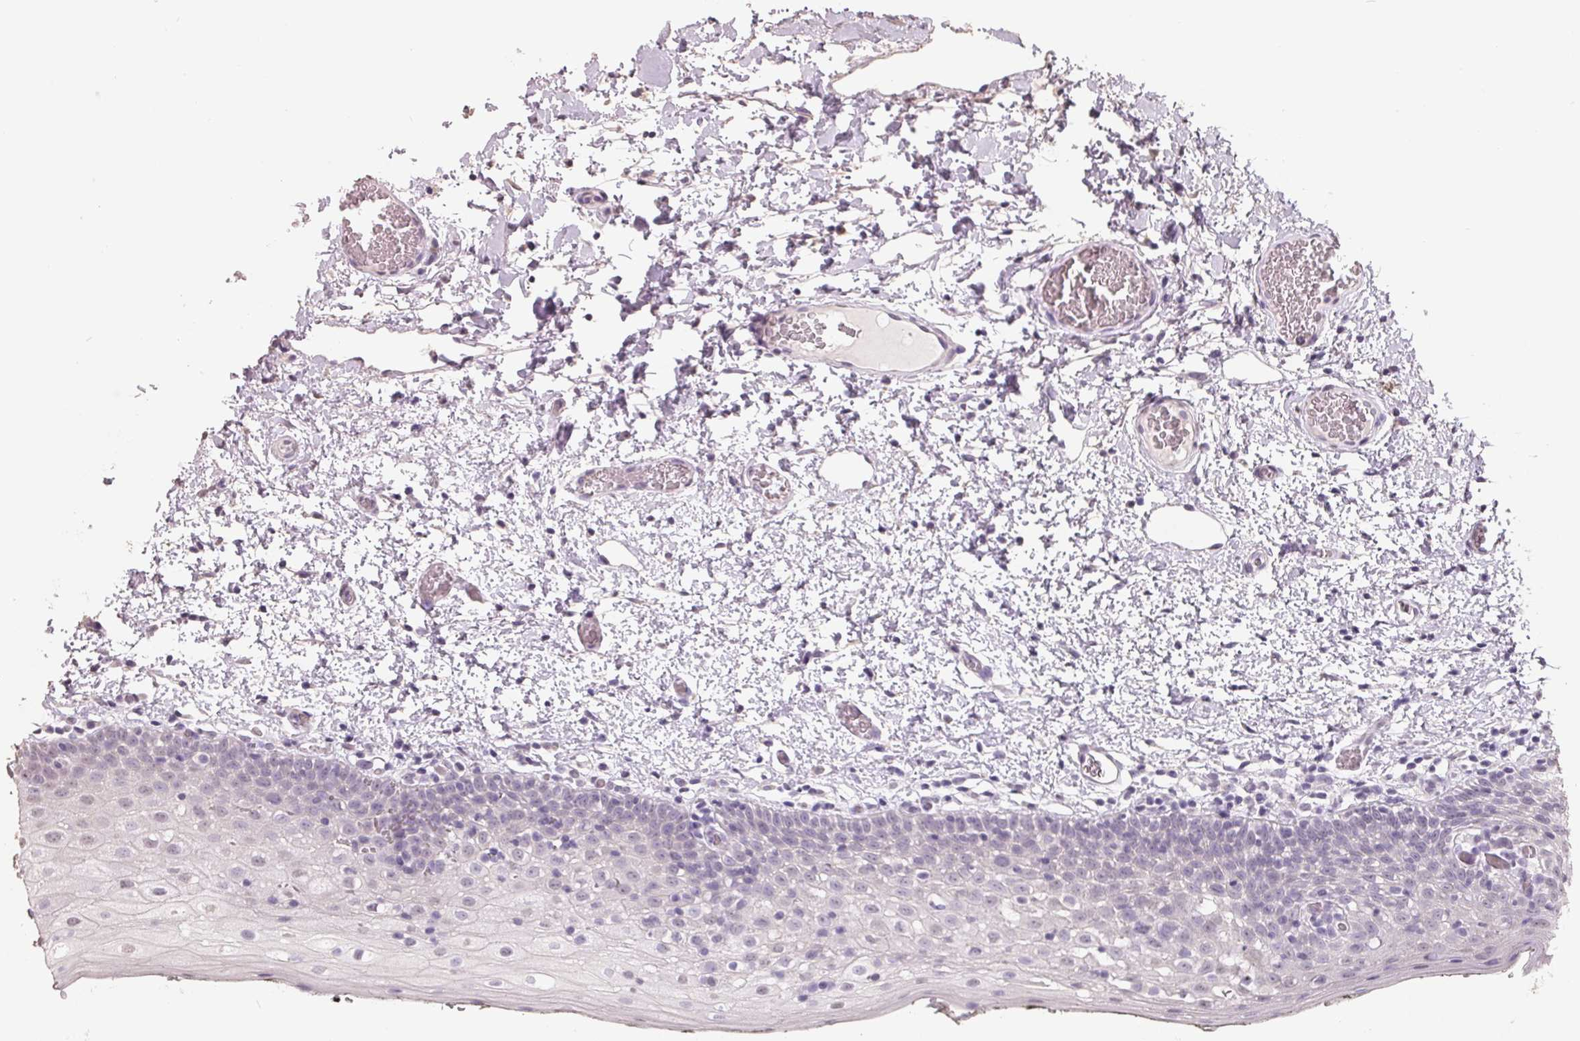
{"staining": {"intensity": "negative", "quantity": "none", "location": "none"}, "tissue": "oral mucosa", "cell_type": "Squamous epithelial cells", "image_type": "normal", "snomed": [{"axis": "morphology", "description": "Normal tissue, NOS"}, {"axis": "morphology", "description": "Squamous cell carcinoma, NOS"}, {"axis": "topography", "description": "Oral tissue"}, {"axis": "topography", "description": "Head-Neck"}], "caption": "The immunohistochemistry micrograph has no significant staining in squamous epithelial cells of oral mucosa.", "gene": "FTCD", "patient": {"sex": "male", "age": 69}}